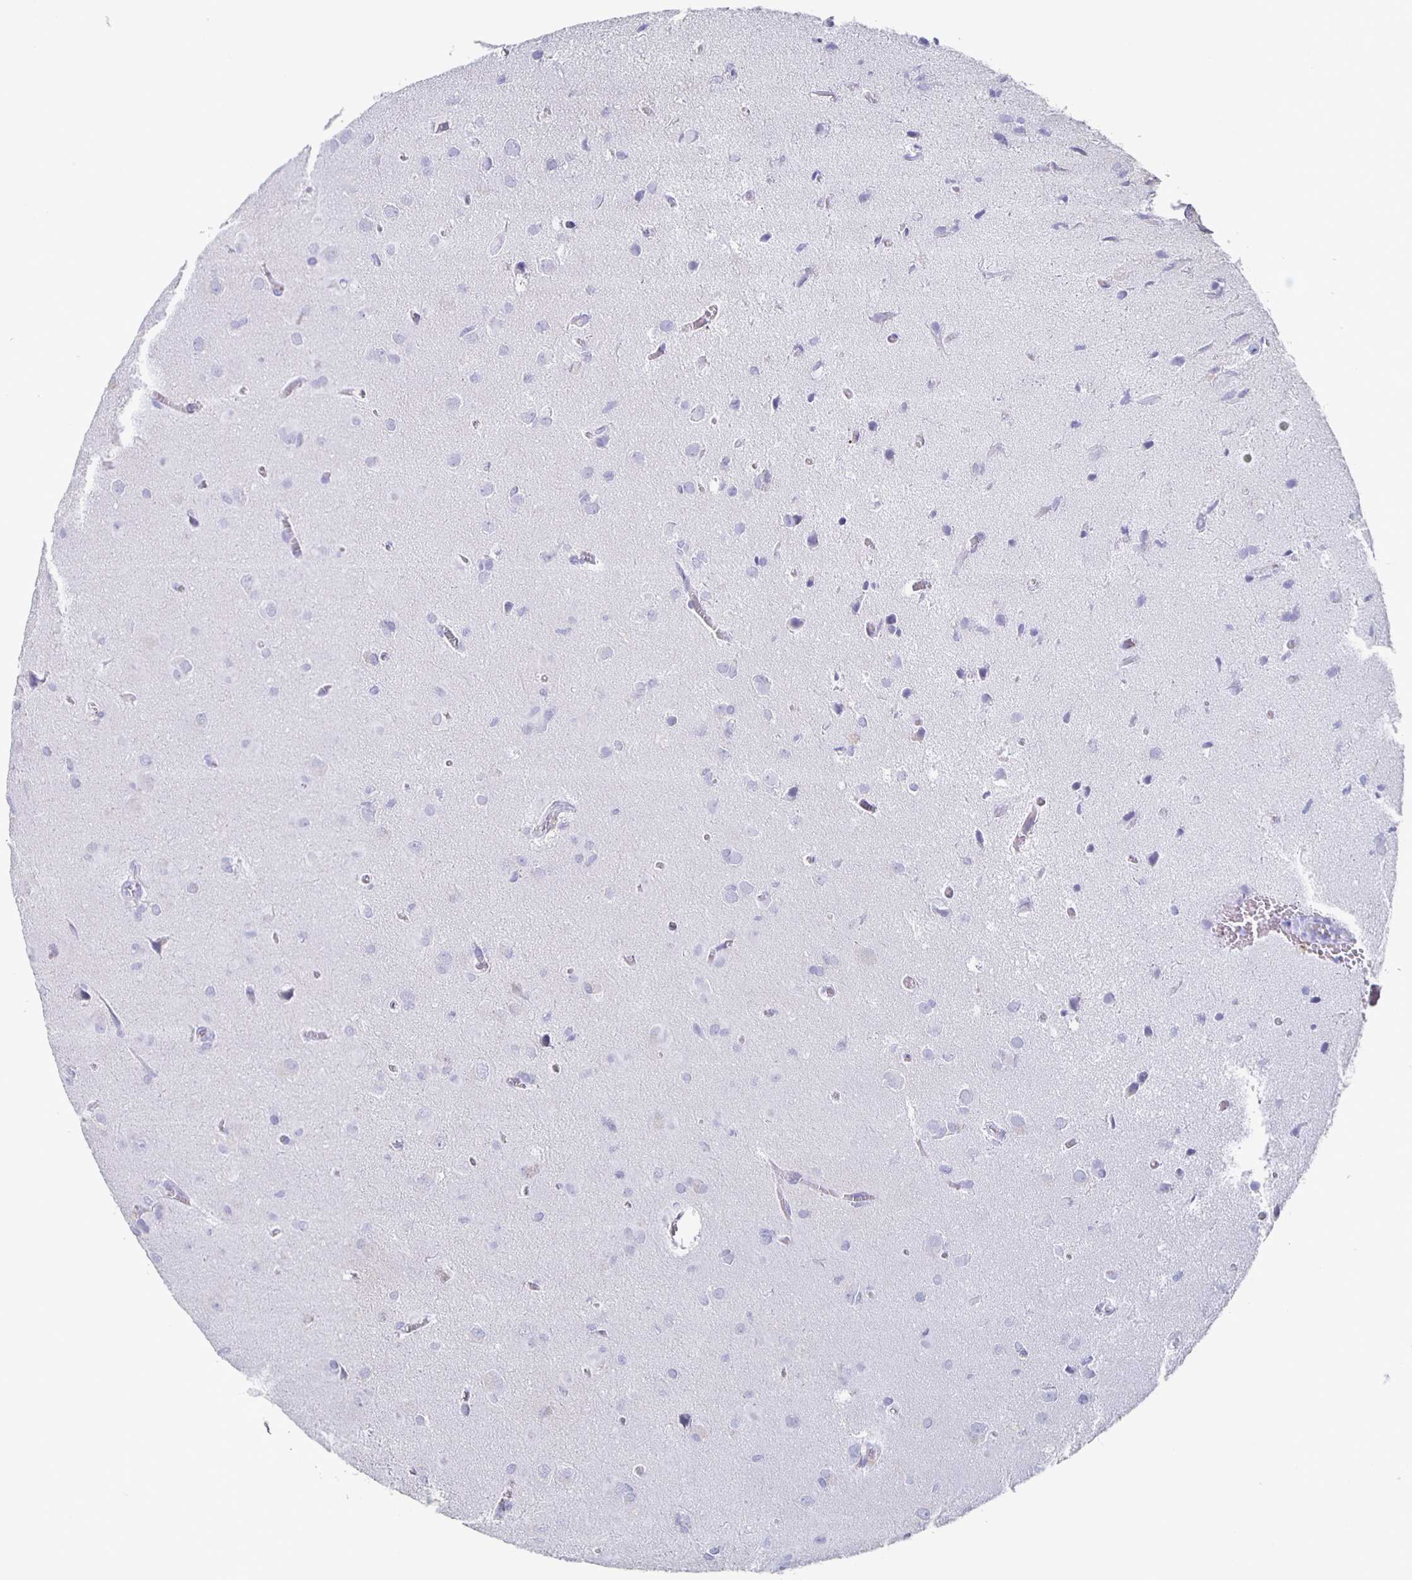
{"staining": {"intensity": "negative", "quantity": "none", "location": "none"}, "tissue": "glioma", "cell_type": "Tumor cells", "image_type": "cancer", "snomed": [{"axis": "morphology", "description": "Glioma, malignant, Low grade"}, {"axis": "topography", "description": "Brain"}], "caption": "This is a histopathology image of immunohistochemistry (IHC) staining of glioma, which shows no expression in tumor cells.", "gene": "FGA", "patient": {"sex": "male", "age": 58}}